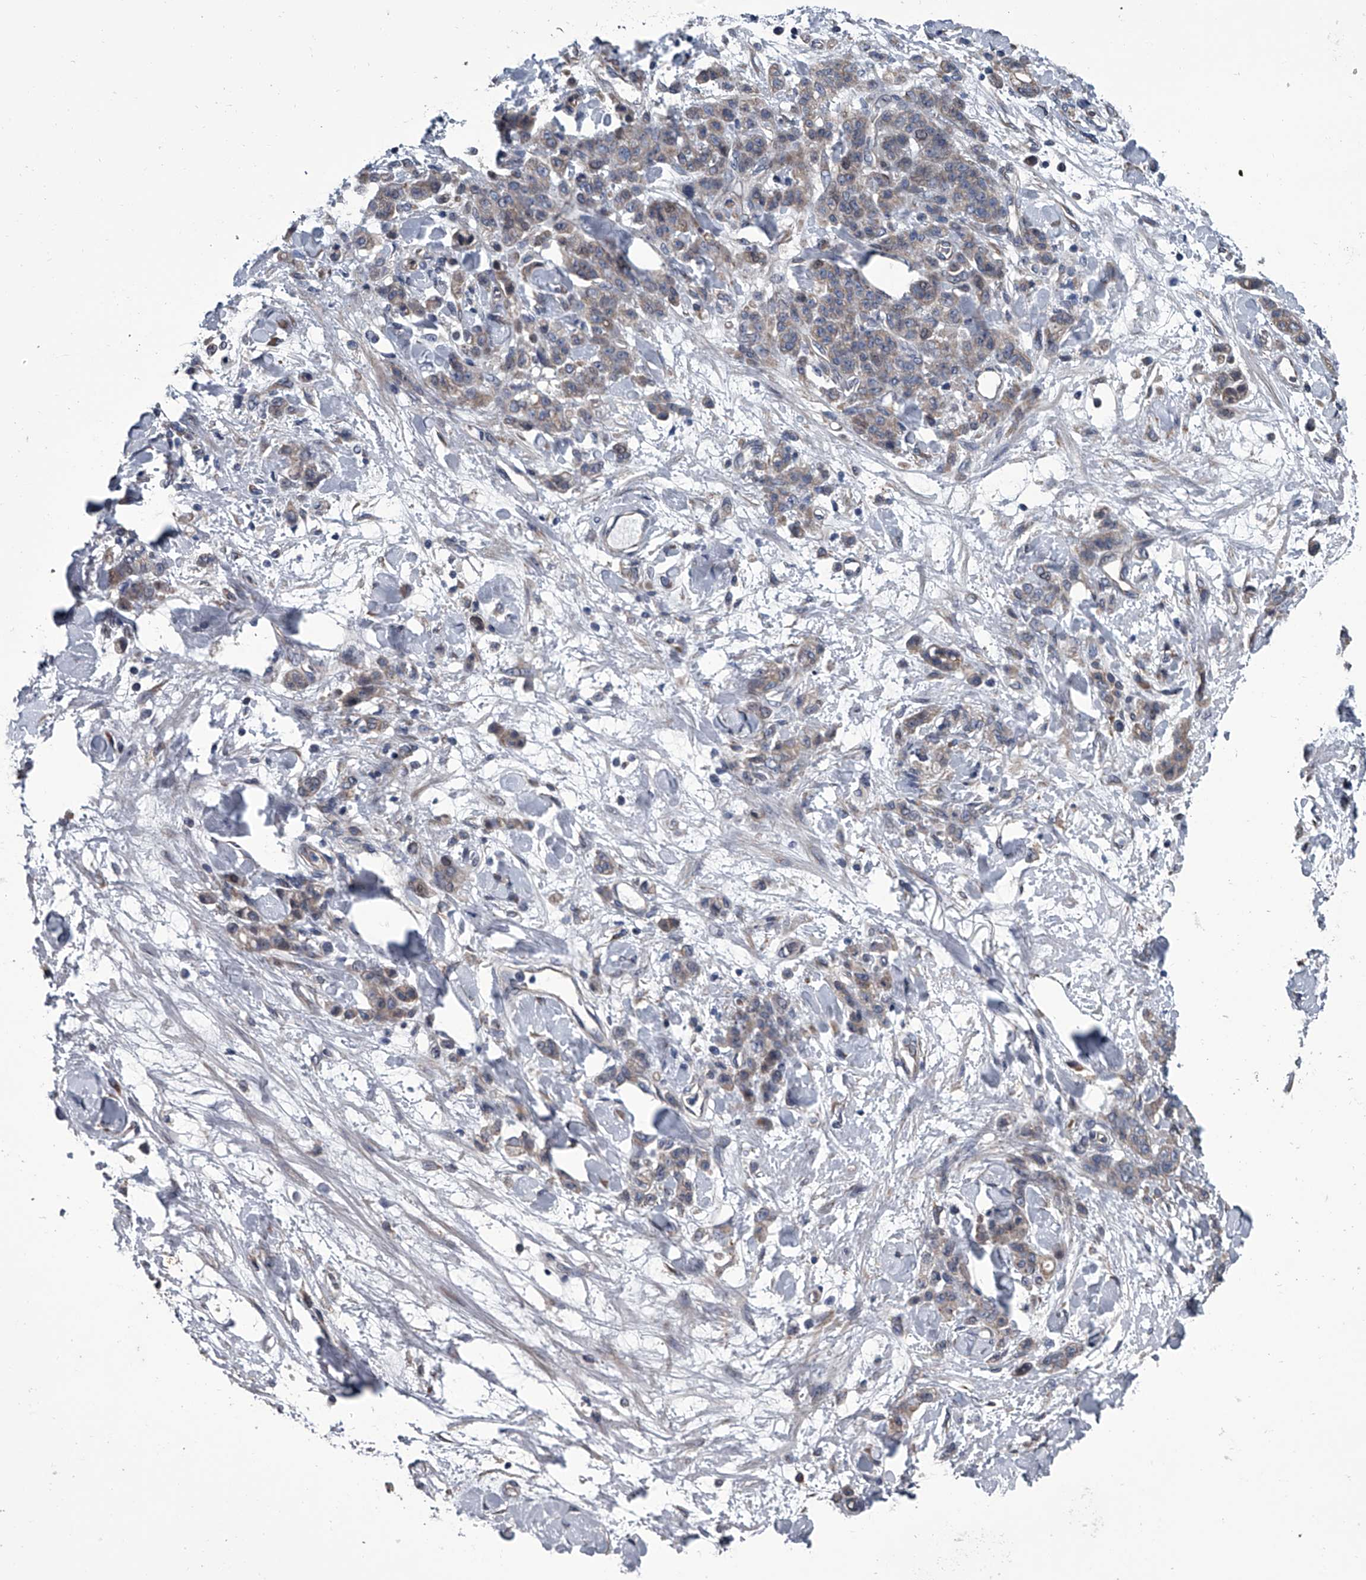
{"staining": {"intensity": "weak", "quantity": "25%-75%", "location": "cytoplasmic/membranous"}, "tissue": "stomach cancer", "cell_type": "Tumor cells", "image_type": "cancer", "snomed": [{"axis": "morphology", "description": "Normal tissue, NOS"}, {"axis": "morphology", "description": "Adenocarcinoma, NOS"}, {"axis": "topography", "description": "Stomach"}], "caption": "Adenocarcinoma (stomach) stained with a brown dye exhibits weak cytoplasmic/membranous positive staining in approximately 25%-75% of tumor cells.", "gene": "ABCG1", "patient": {"sex": "male", "age": 82}}